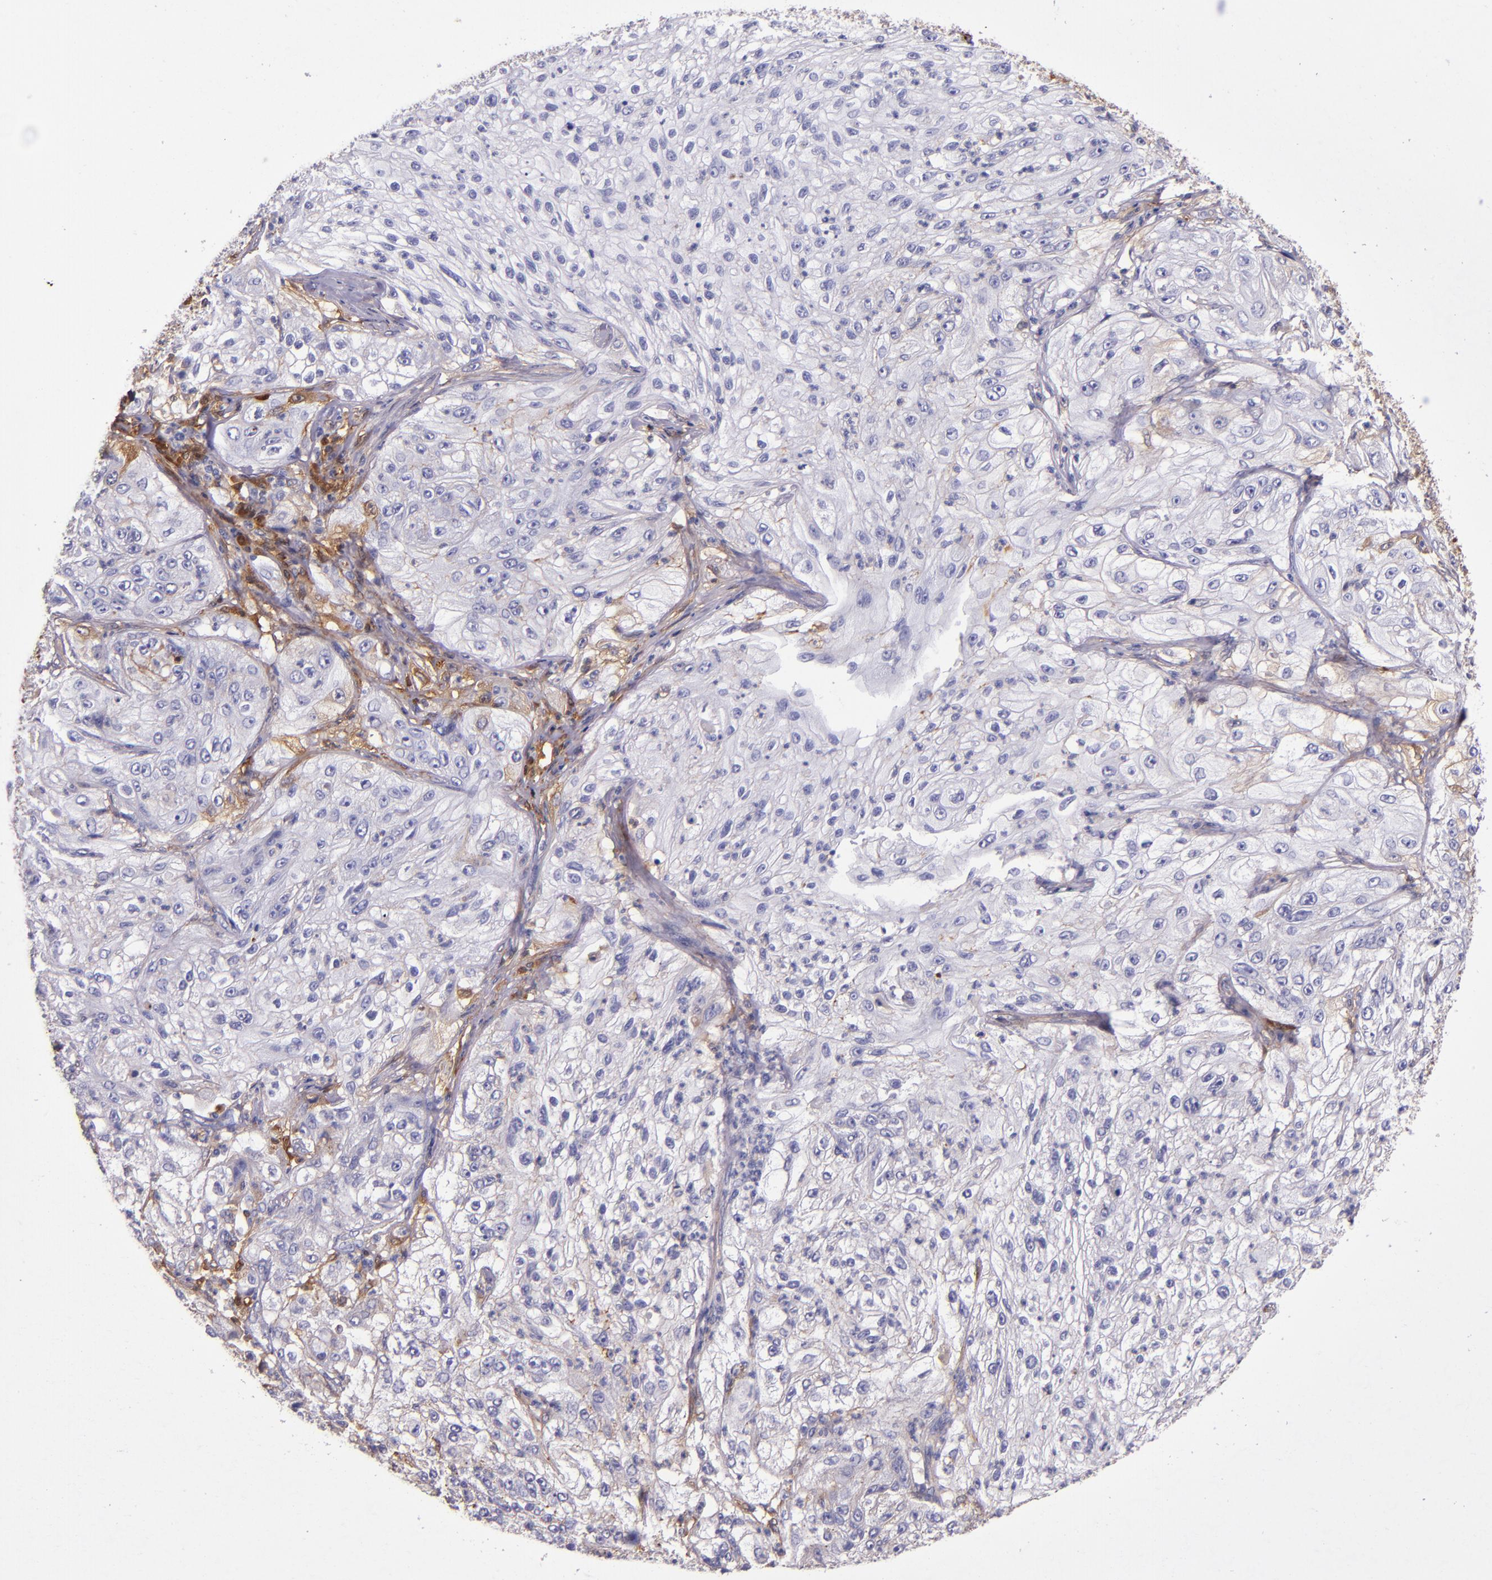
{"staining": {"intensity": "weak", "quantity": "<25%", "location": "cytoplasmic/membranous"}, "tissue": "lung cancer", "cell_type": "Tumor cells", "image_type": "cancer", "snomed": [{"axis": "morphology", "description": "Inflammation, NOS"}, {"axis": "morphology", "description": "Squamous cell carcinoma, NOS"}, {"axis": "topography", "description": "Lymph node"}, {"axis": "topography", "description": "Soft tissue"}, {"axis": "topography", "description": "Lung"}], "caption": "This micrograph is of squamous cell carcinoma (lung) stained with immunohistochemistry to label a protein in brown with the nuclei are counter-stained blue. There is no expression in tumor cells.", "gene": "CLEC3B", "patient": {"sex": "male", "age": 66}}